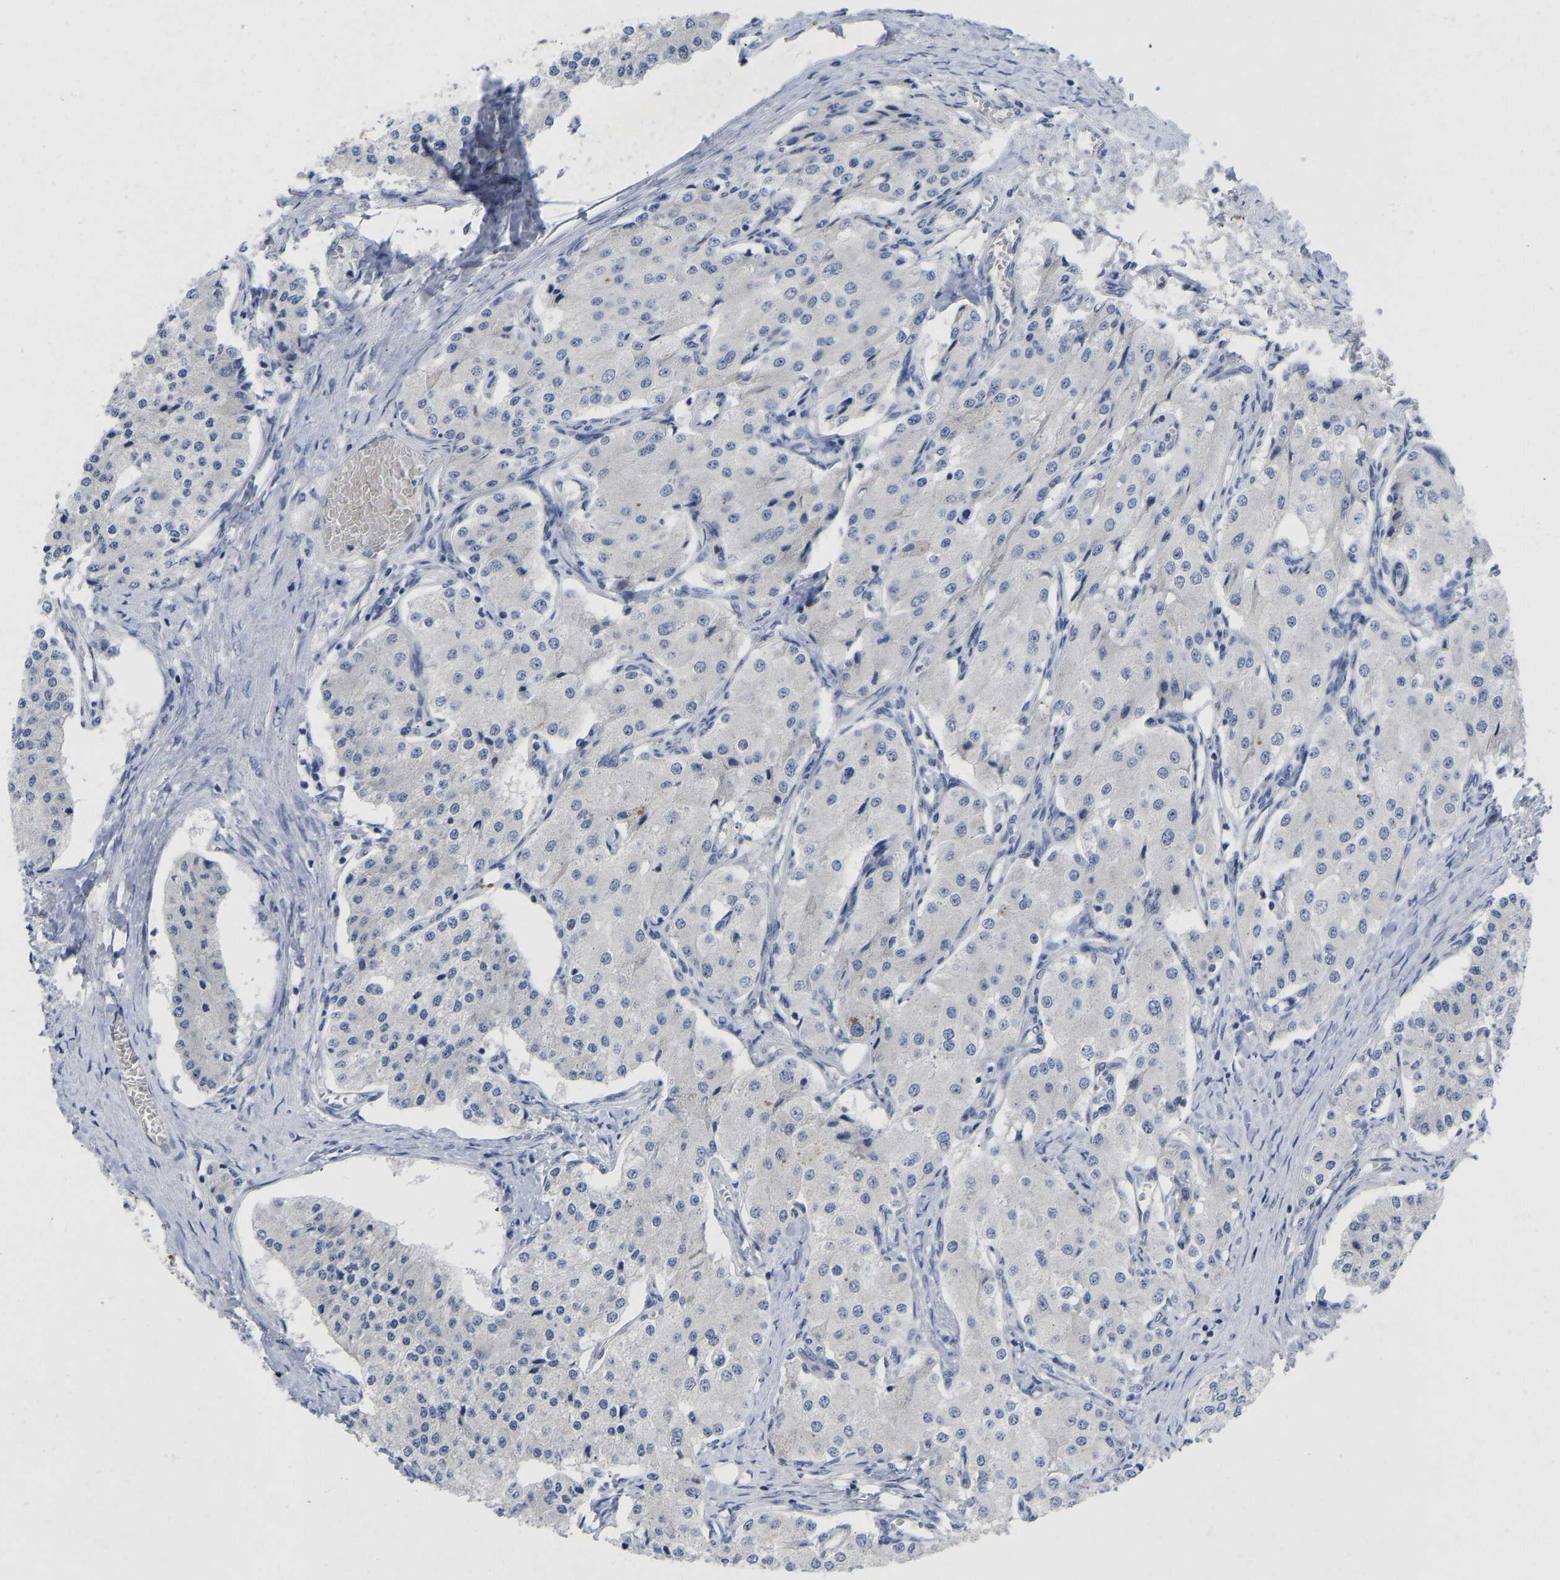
{"staining": {"intensity": "negative", "quantity": "none", "location": "none"}, "tissue": "carcinoid", "cell_type": "Tumor cells", "image_type": "cancer", "snomed": [{"axis": "morphology", "description": "Carcinoid, malignant, NOS"}, {"axis": "topography", "description": "Colon"}], "caption": "High power microscopy histopathology image of an immunohistochemistry (IHC) micrograph of carcinoid, revealing no significant staining in tumor cells.", "gene": "NLE1", "patient": {"sex": "female", "age": 52}}